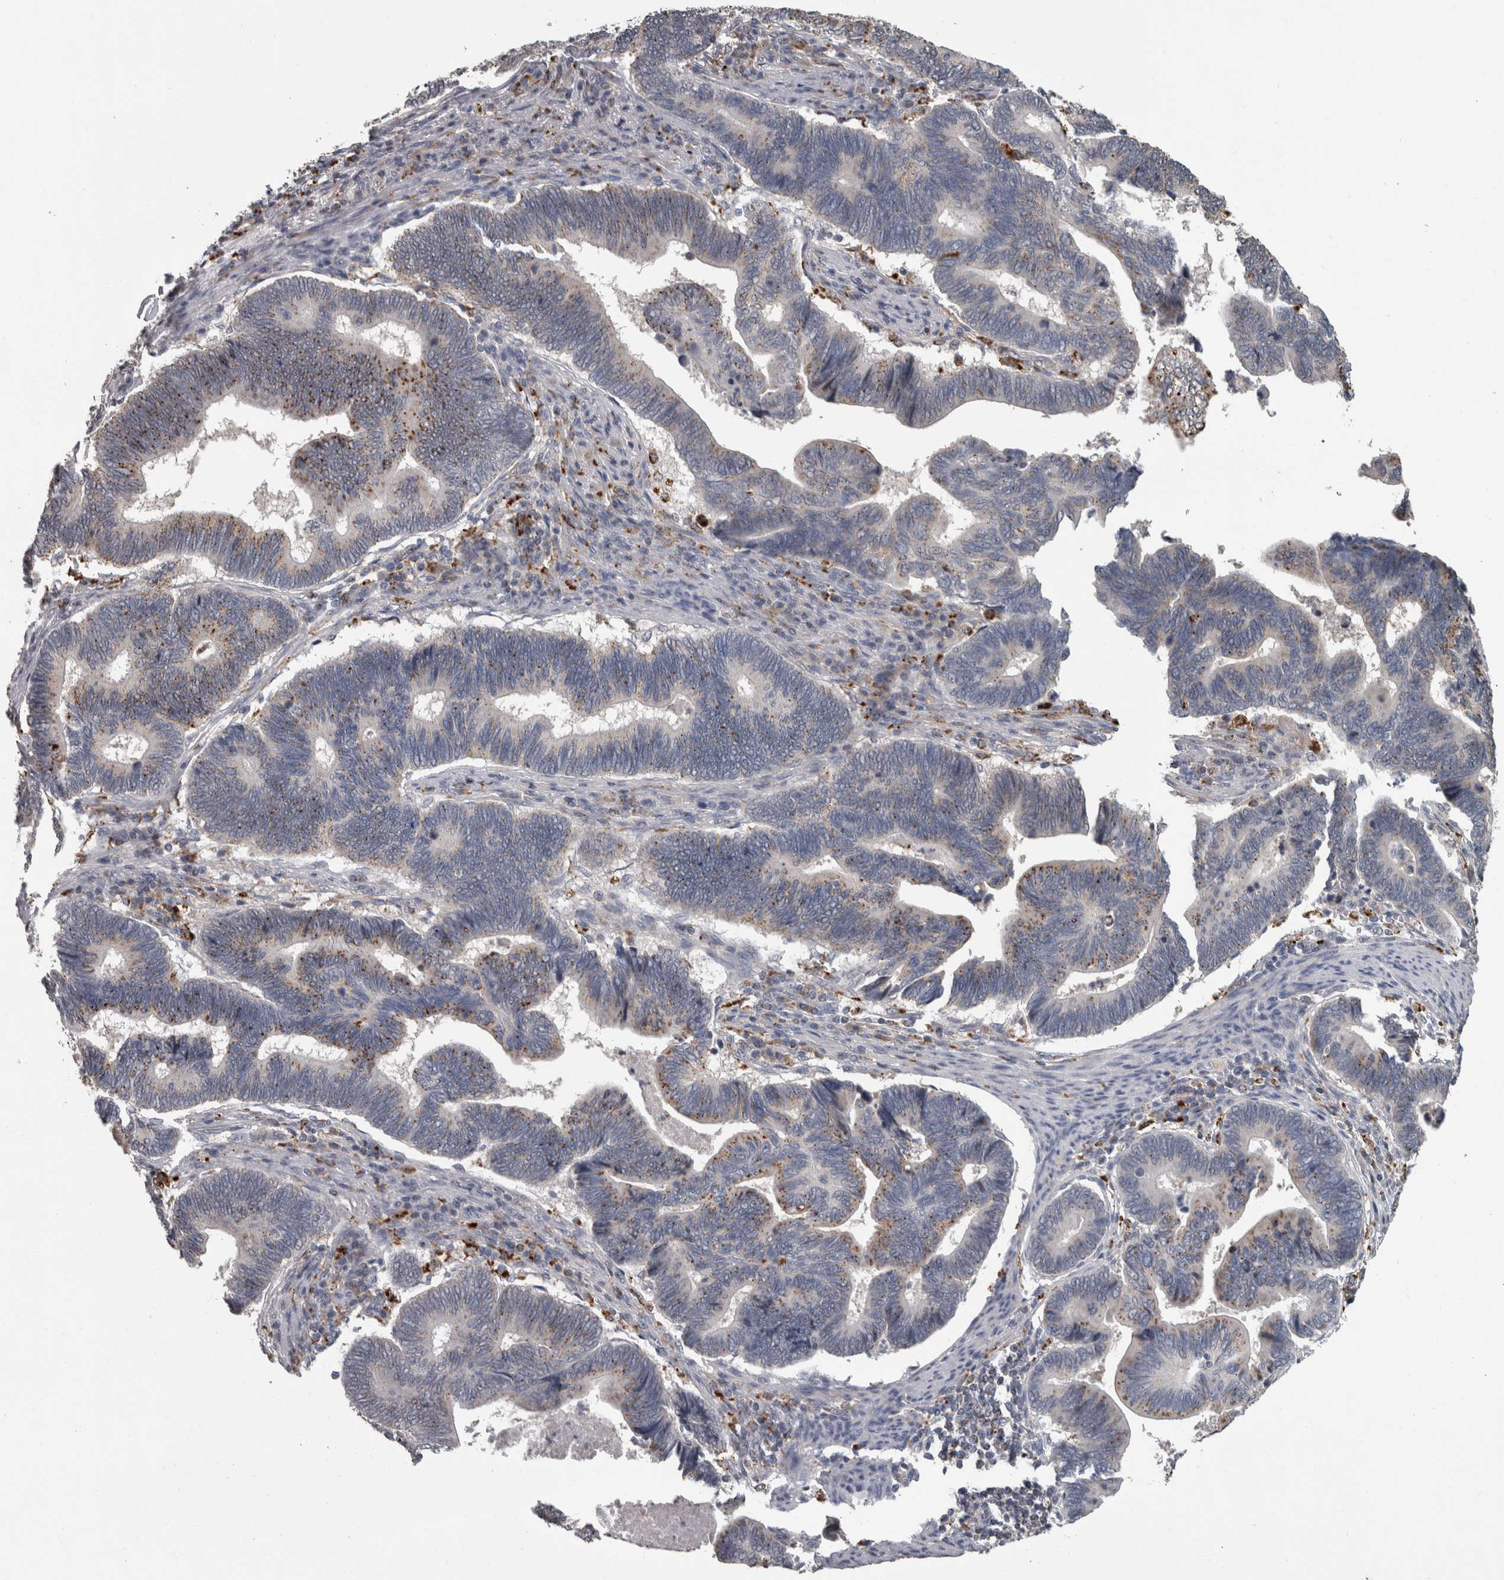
{"staining": {"intensity": "moderate", "quantity": "25%-75%", "location": "cytoplasmic/membranous"}, "tissue": "pancreatic cancer", "cell_type": "Tumor cells", "image_type": "cancer", "snomed": [{"axis": "morphology", "description": "Adenocarcinoma, NOS"}, {"axis": "topography", "description": "Pancreas"}], "caption": "Pancreatic cancer stained for a protein demonstrates moderate cytoplasmic/membranous positivity in tumor cells.", "gene": "NAAA", "patient": {"sex": "female", "age": 70}}